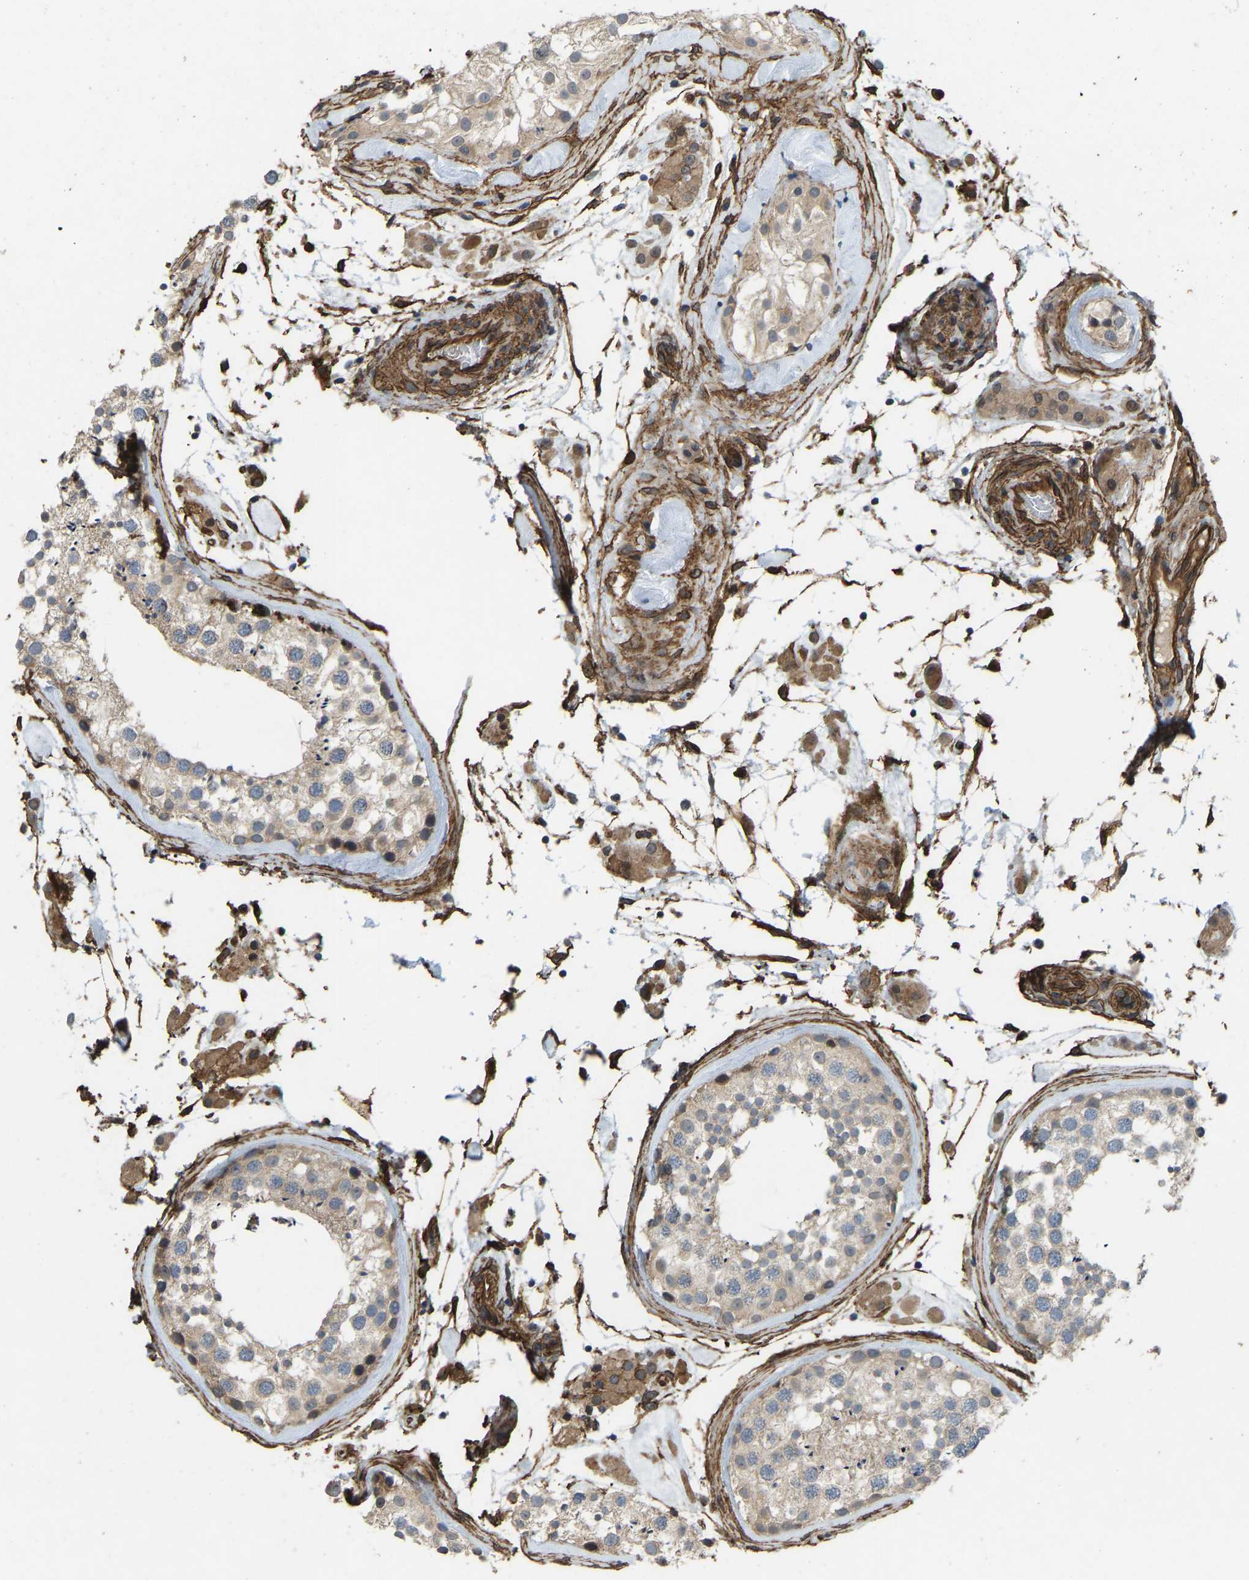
{"staining": {"intensity": "weak", "quantity": "25%-75%", "location": "cytoplasmic/membranous"}, "tissue": "testis", "cell_type": "Cells in seminiferous ducts", "image_type": "normal", "snomed": [{"axis": "morphology", "description": "Normal tissue, NOS"}, {"axis": "topography", "description": "Testis"}], "caption": "Human testis stained for a protein (brown) exhibits weak cytoplasmic/membranous positive positivity in about 25%-75% of cells in seminiferous ducts.", "gene": "NMB", "patient": {"sex": "male", "age": 46}}